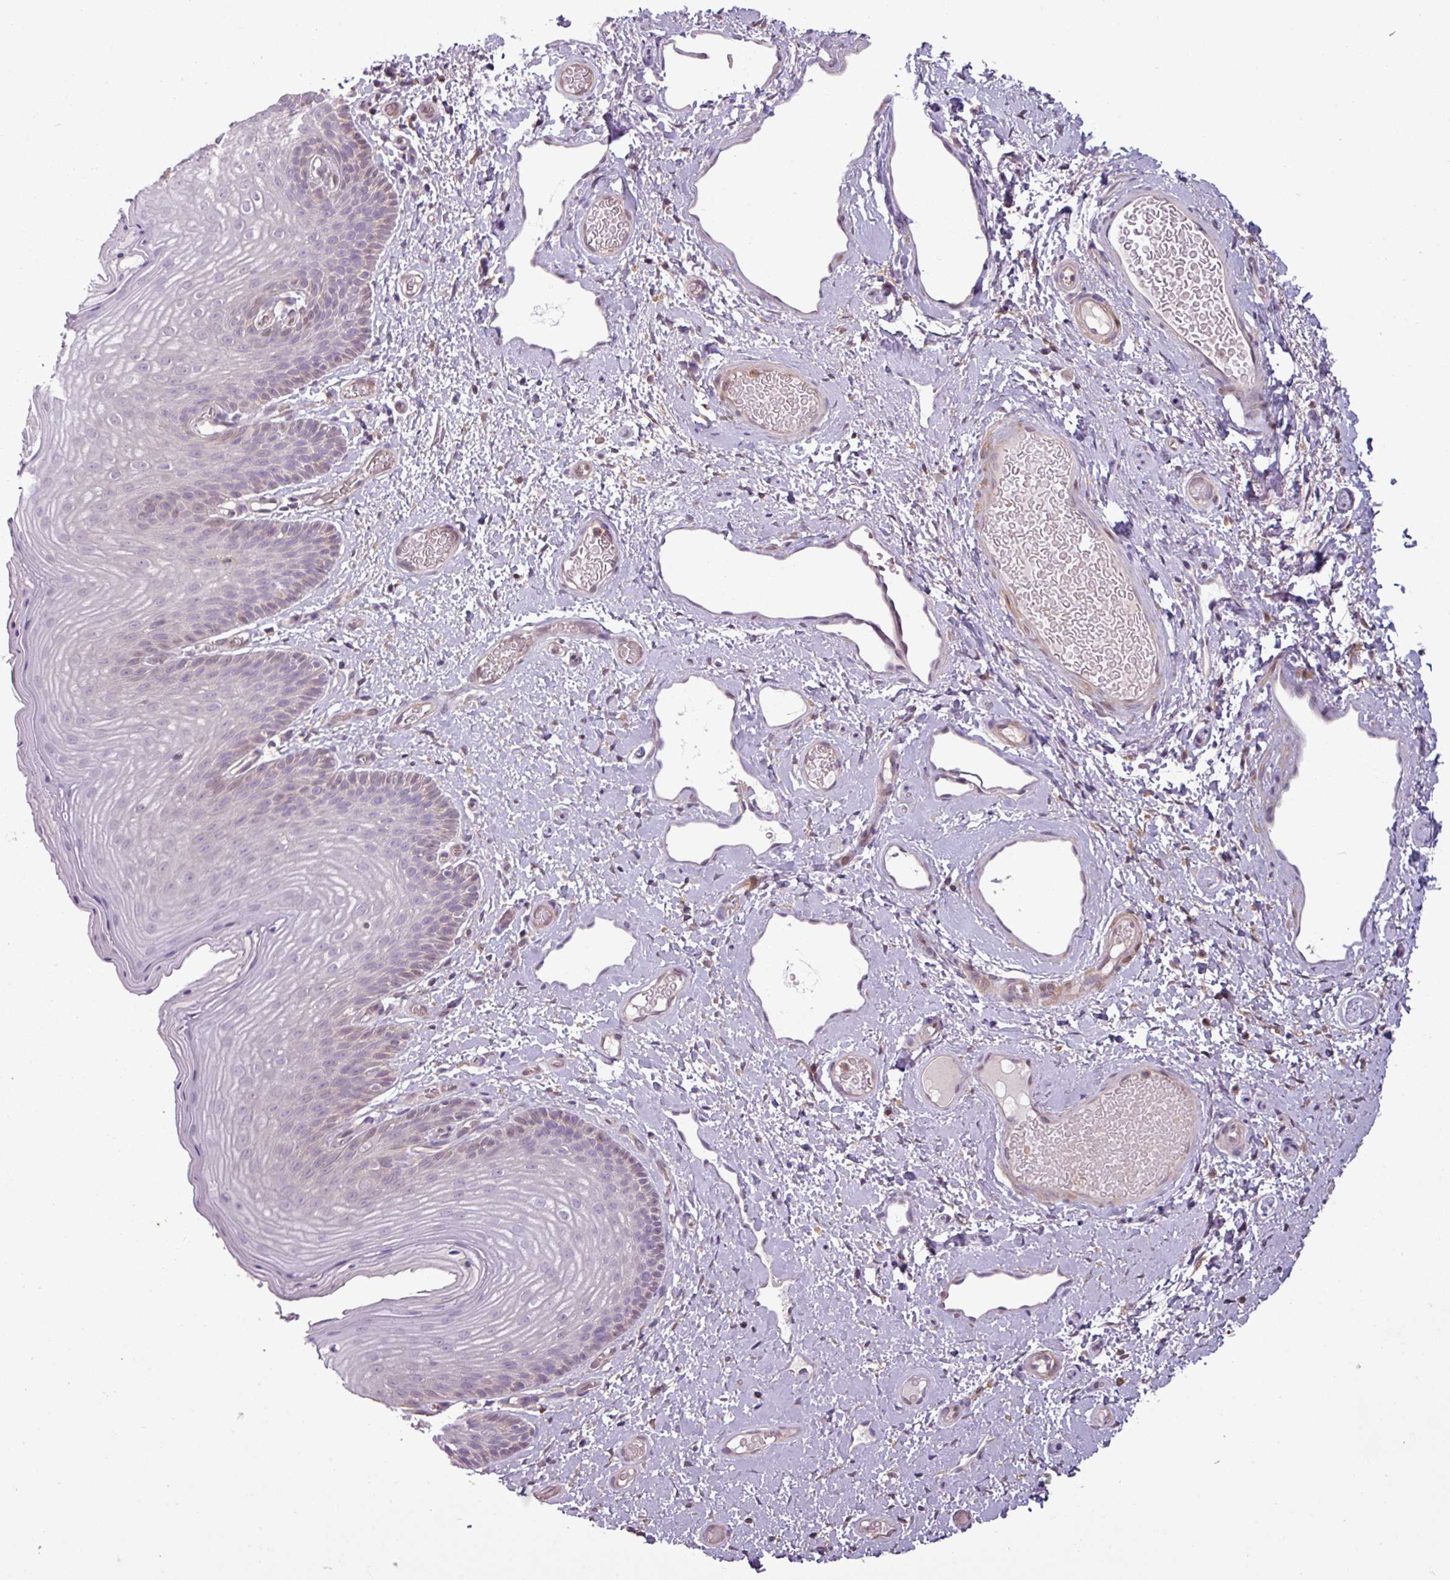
{"staining": {"intensity": "weak", "quantity": "25%-75%", "location": "cytoplasmic/membranous"}, "tissue": "skin", "cell_type": "Epidermal cells", "image_type": "normal", "snomed": [{"axis": "morphology", "description": "Normal tissue, NOS"}, {"axis": "topography", "description": "Anal"}], "caption": "Immunohistochemistry staining of normal skin, which demonstrates low levels of weak cytoplasmic/membranous positivity in about 25%-75% of epidermal cells indicating weak cytoplasmic/membranous protein expression. The staining was performed using DAB (brown) for protein detection and nuclei were counterstained in hematoxylin (blue).", "gene": "SH3BGRL", "patient": {"sex": "female", "age": 40}}